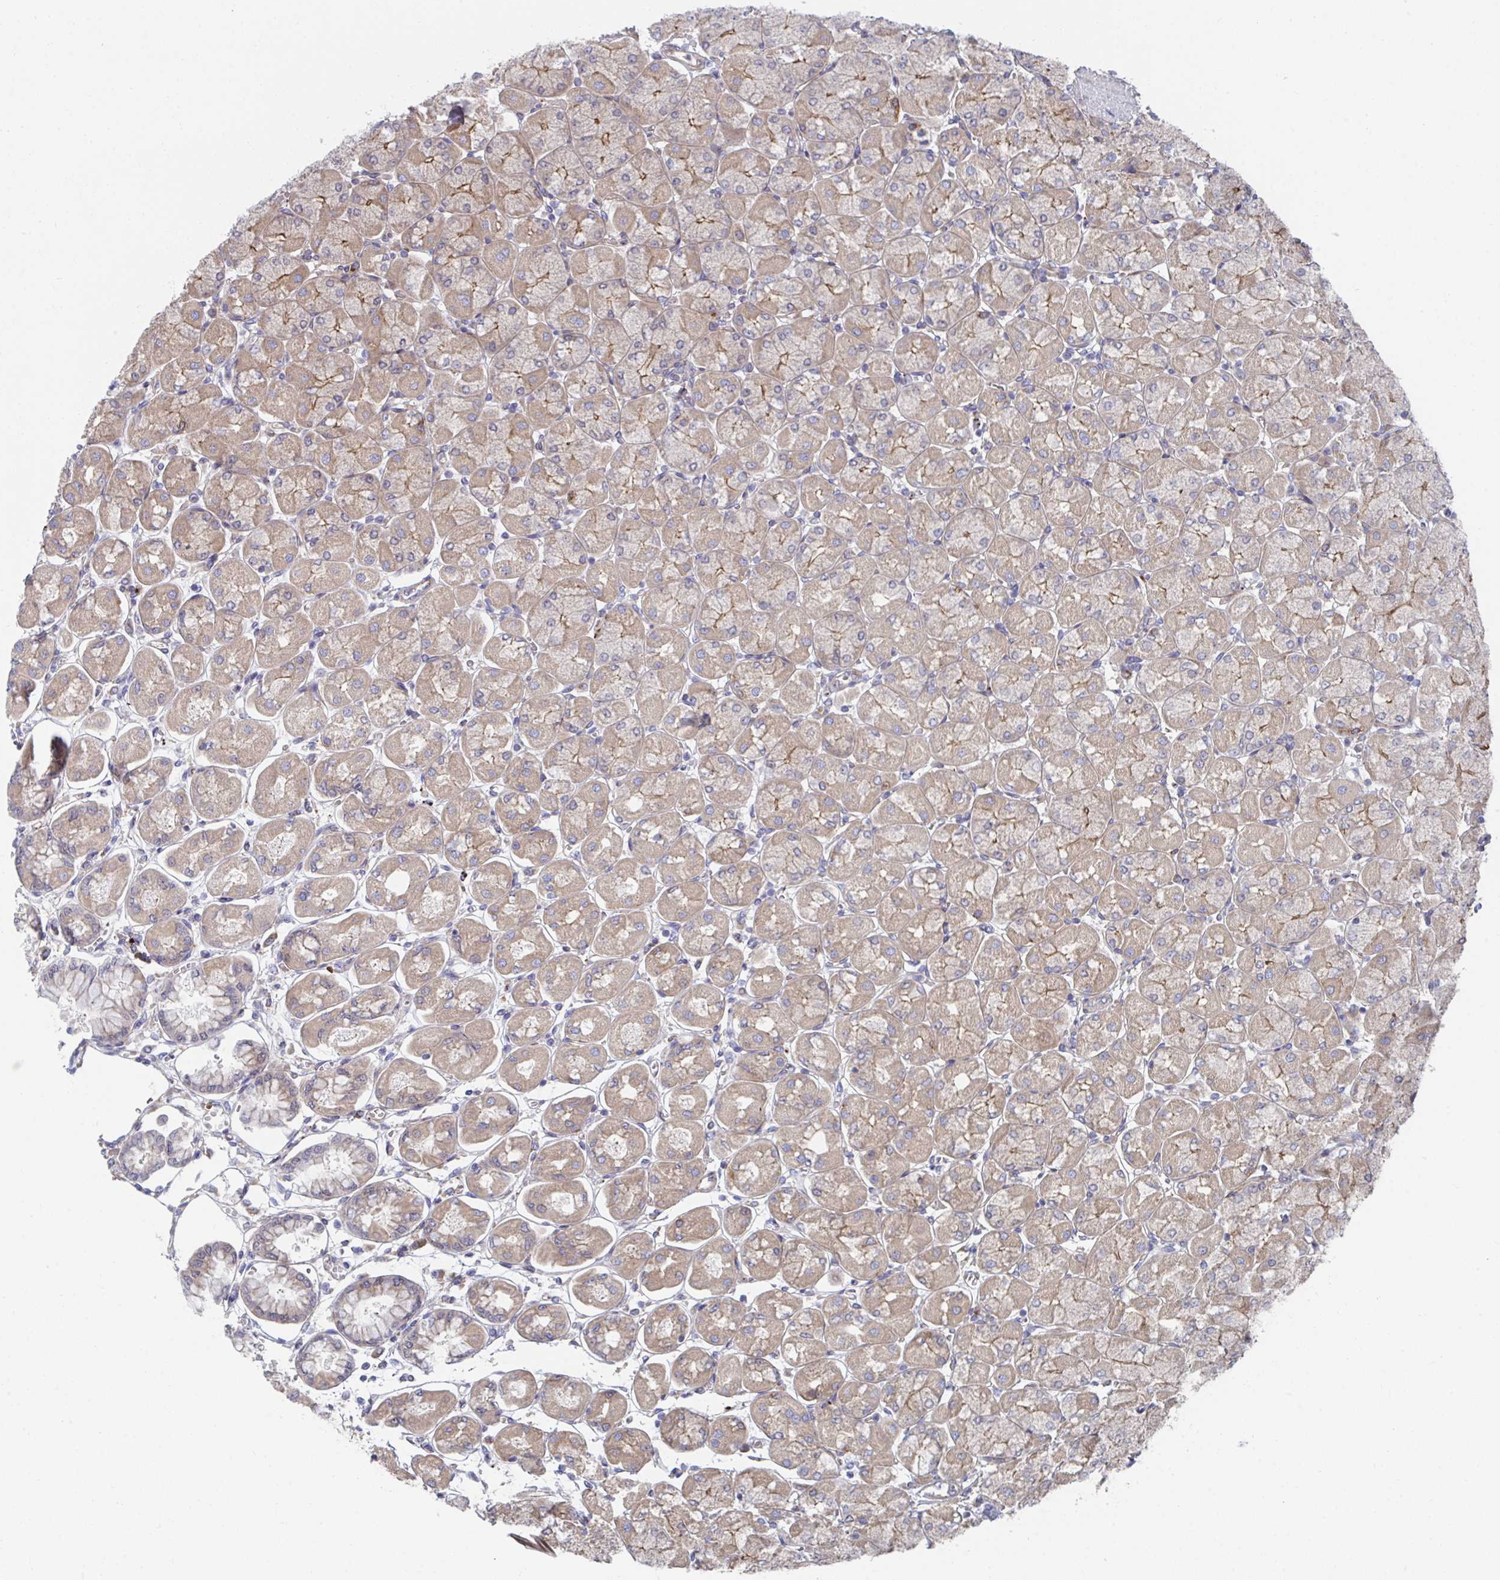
{"staining": {"intensity": "moderate", "quantity": ">75%", "location": "cytoplasmic/membranous"}, "tissue": "stomach", "cell_type": "Glandular cells", "image_type": "normal", "snomed": [{"axis": "morphology", "description": "Normal tissue, NOS"}, {"axis": "topography", "description": "Stomach, upper"}], "caption": "A brown stain labels moderate cytoplasmic/membranous positivity of a protein in glandular cells of benign human stomach.", "gene": "FJX1", "patient": {"sex": "female", "age": 56}}